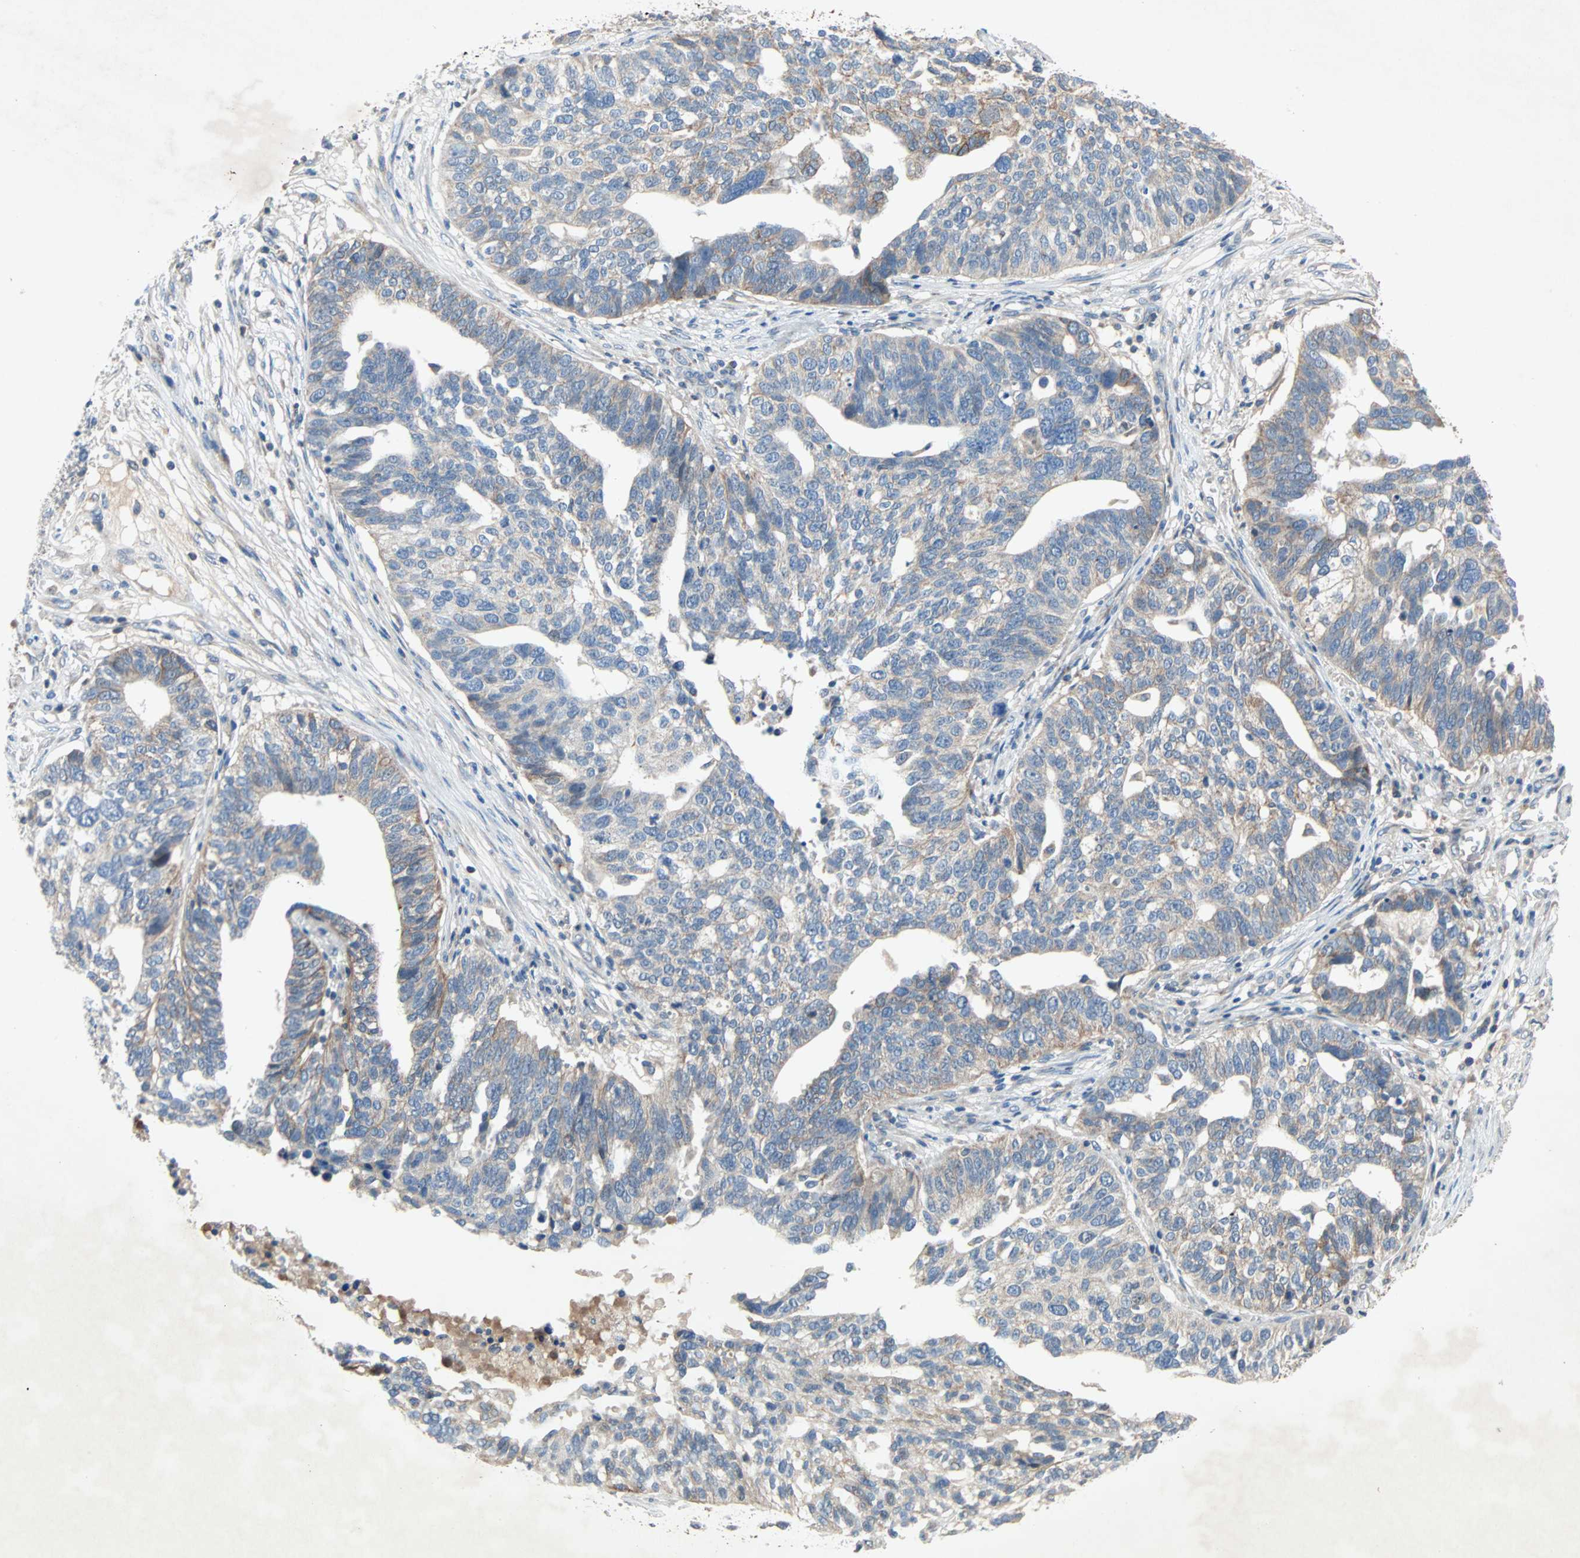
{"staining": {"intensity": "weak", "quantity": ">75%", "location": "cytoplasmic/membranous"}, "tissue": "ovarian cancer", "cell_type": "Tumor cells", "image_type": "cancer", "snomed": [{"axis": "morphology", "description": "Cystadenocarcinoma, serous, NOS"}, {"axis": "topography", "description": "Ovary"}], "caption": "Protein expression analysis of human ovarian cancer (serous cystadenocarcinoma) reveals weak cytoplasmic/membranous staining in approximately >75% of tumor cells.", "gene": "XYLT1", "patient": {"sex": "female", "age": 59}}